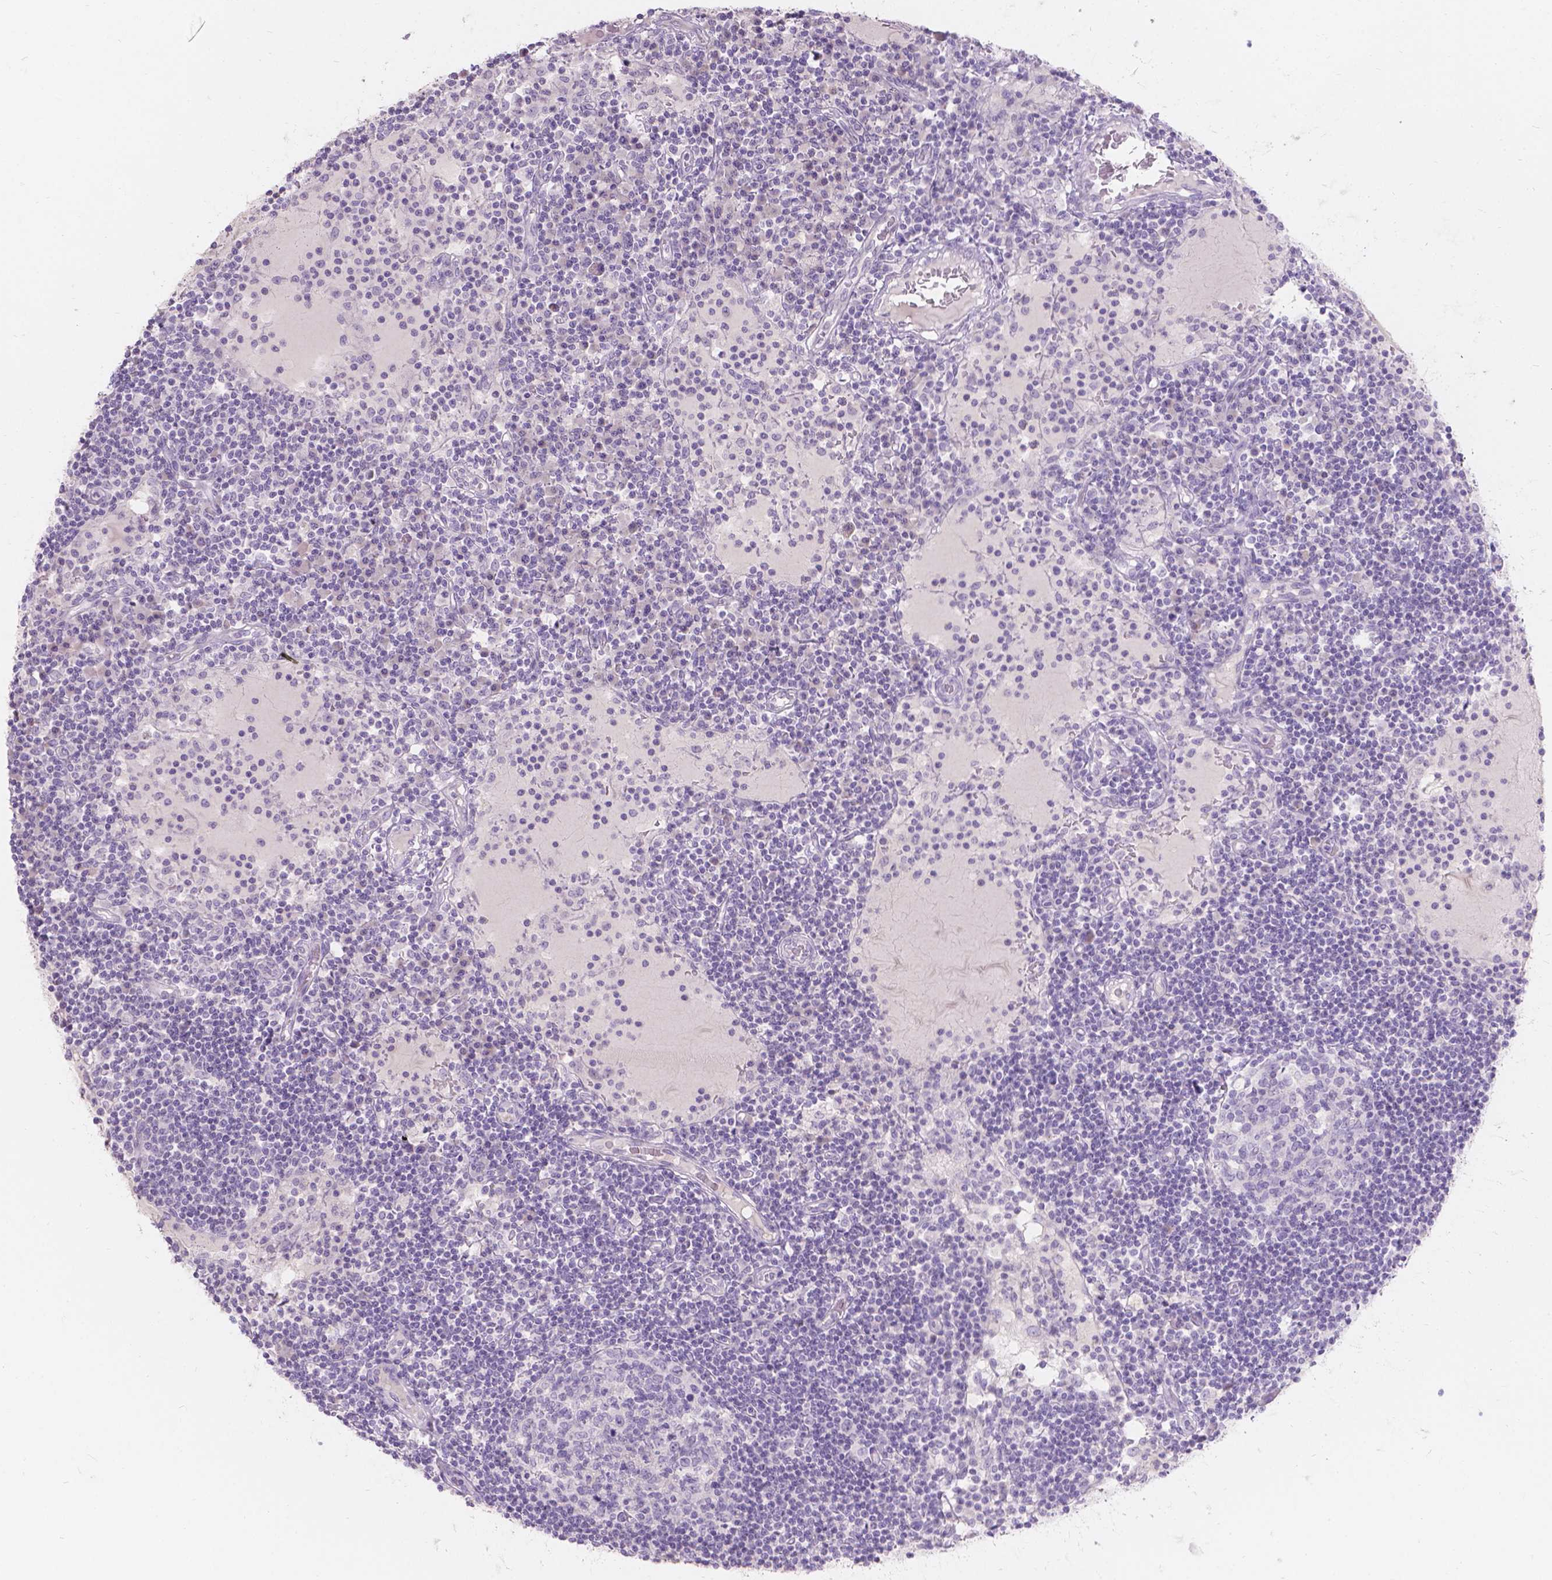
{"staining": {"intensity": "negative", "quantity": "none", "location": "none"}, "tissue": "lymph node", "cell_type": "Germinal center cells", "image_type": "normal", "snomed": [{"axis": "morphology", "description": "Normal tissue, NOS"}, {"axis": "topography", "description": "Lymph node"}], "caption": "Germinal center cells show no significant protein expression in unremarkable lymph node. The staining is performed using DAB (3,3'-diaminobenzidine) brown chromogen with nuclei counter-stained in using hematoxylin.", "gene": "HTN3", "patient": {"sex": "female", "age": 72}}